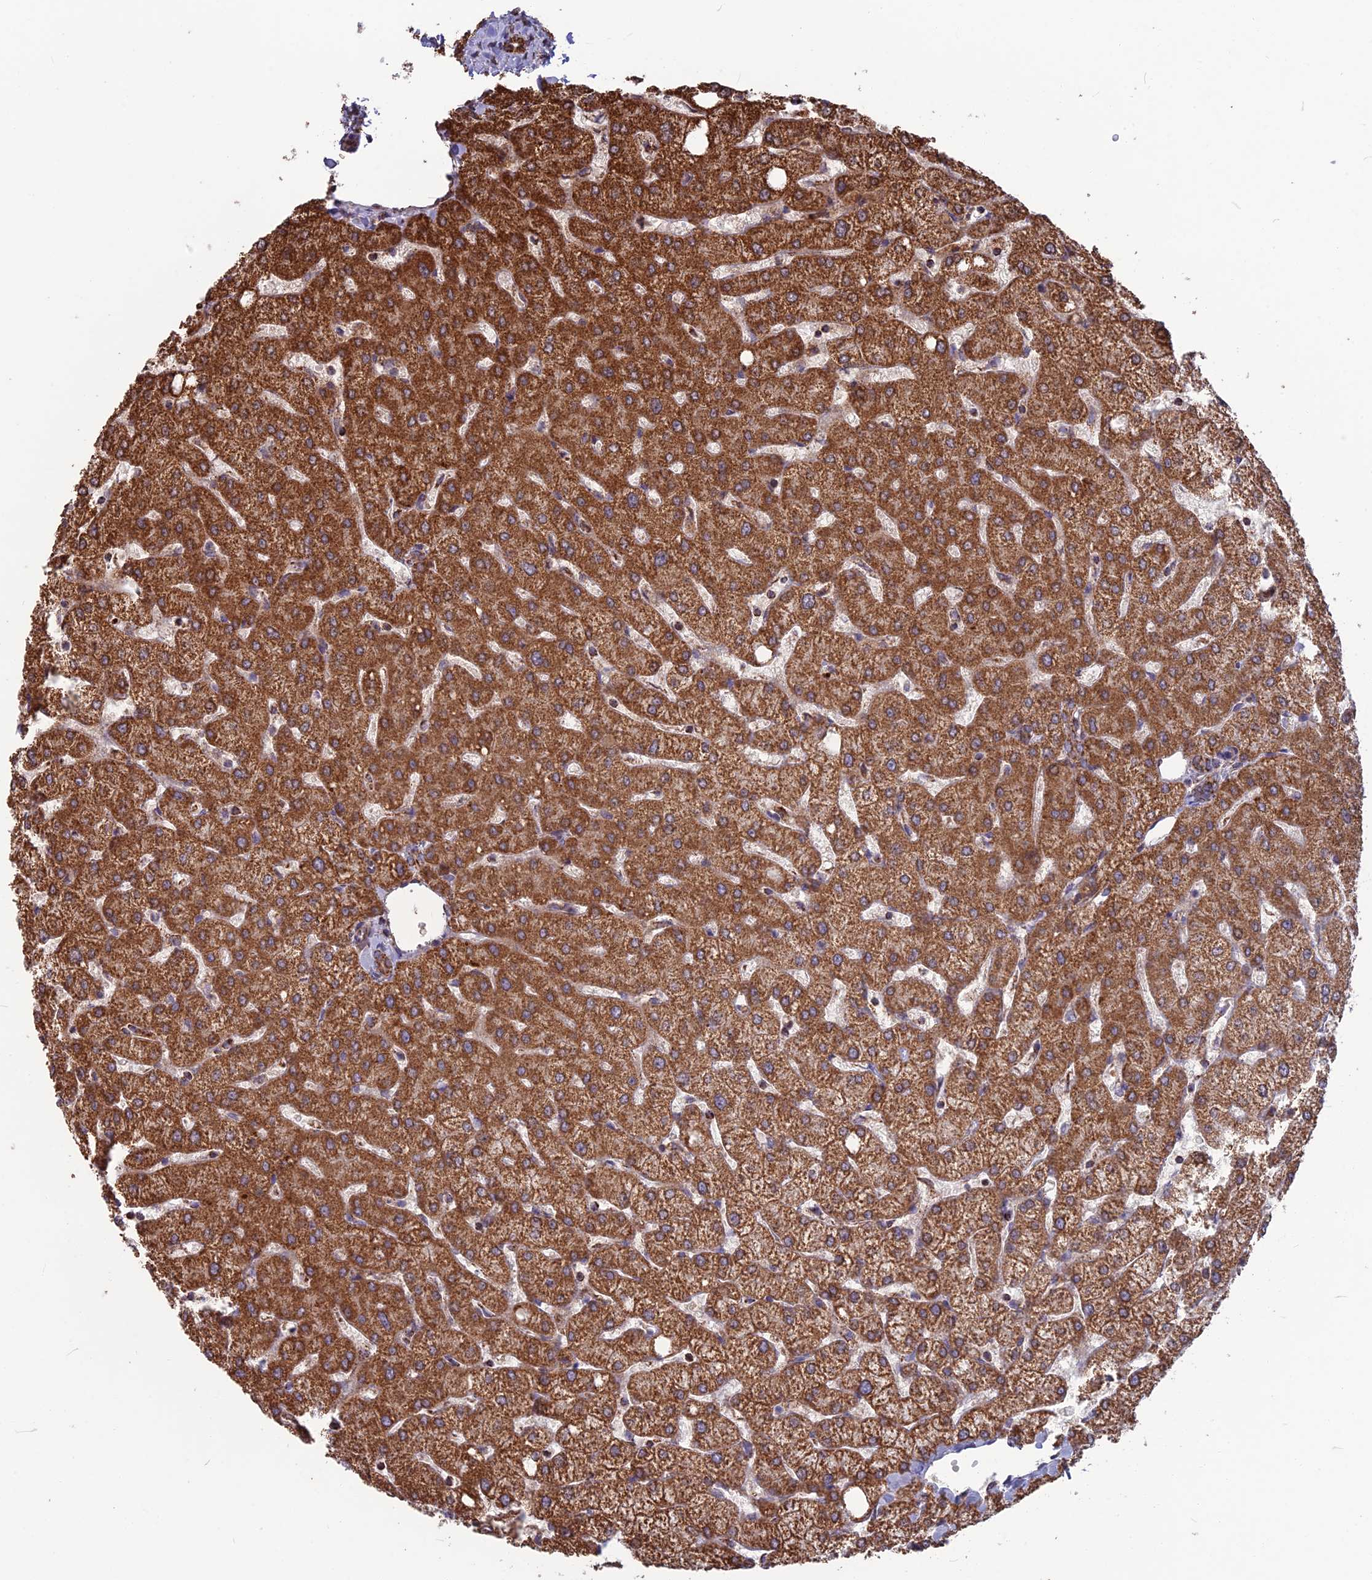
{"staining": {"intensity": "moderate", "quantity": ">75%", "location": "cytoplasmic/membranous"}, "tissue": "liver", "cell_type": "Cholangiocytes", "image_type": "normal", "snomed": [{"axis": "morphology", "description": "Normal tissue, NOS"}, {"axis": "topography", "description": "Liver"}], "caption": "An image of human liver stained for a protein shows moderate cytoplasmic/membranous brown staining in cholangiocytes.", "gene": "CS", "patient": {"sex": "female", "age": 54}}